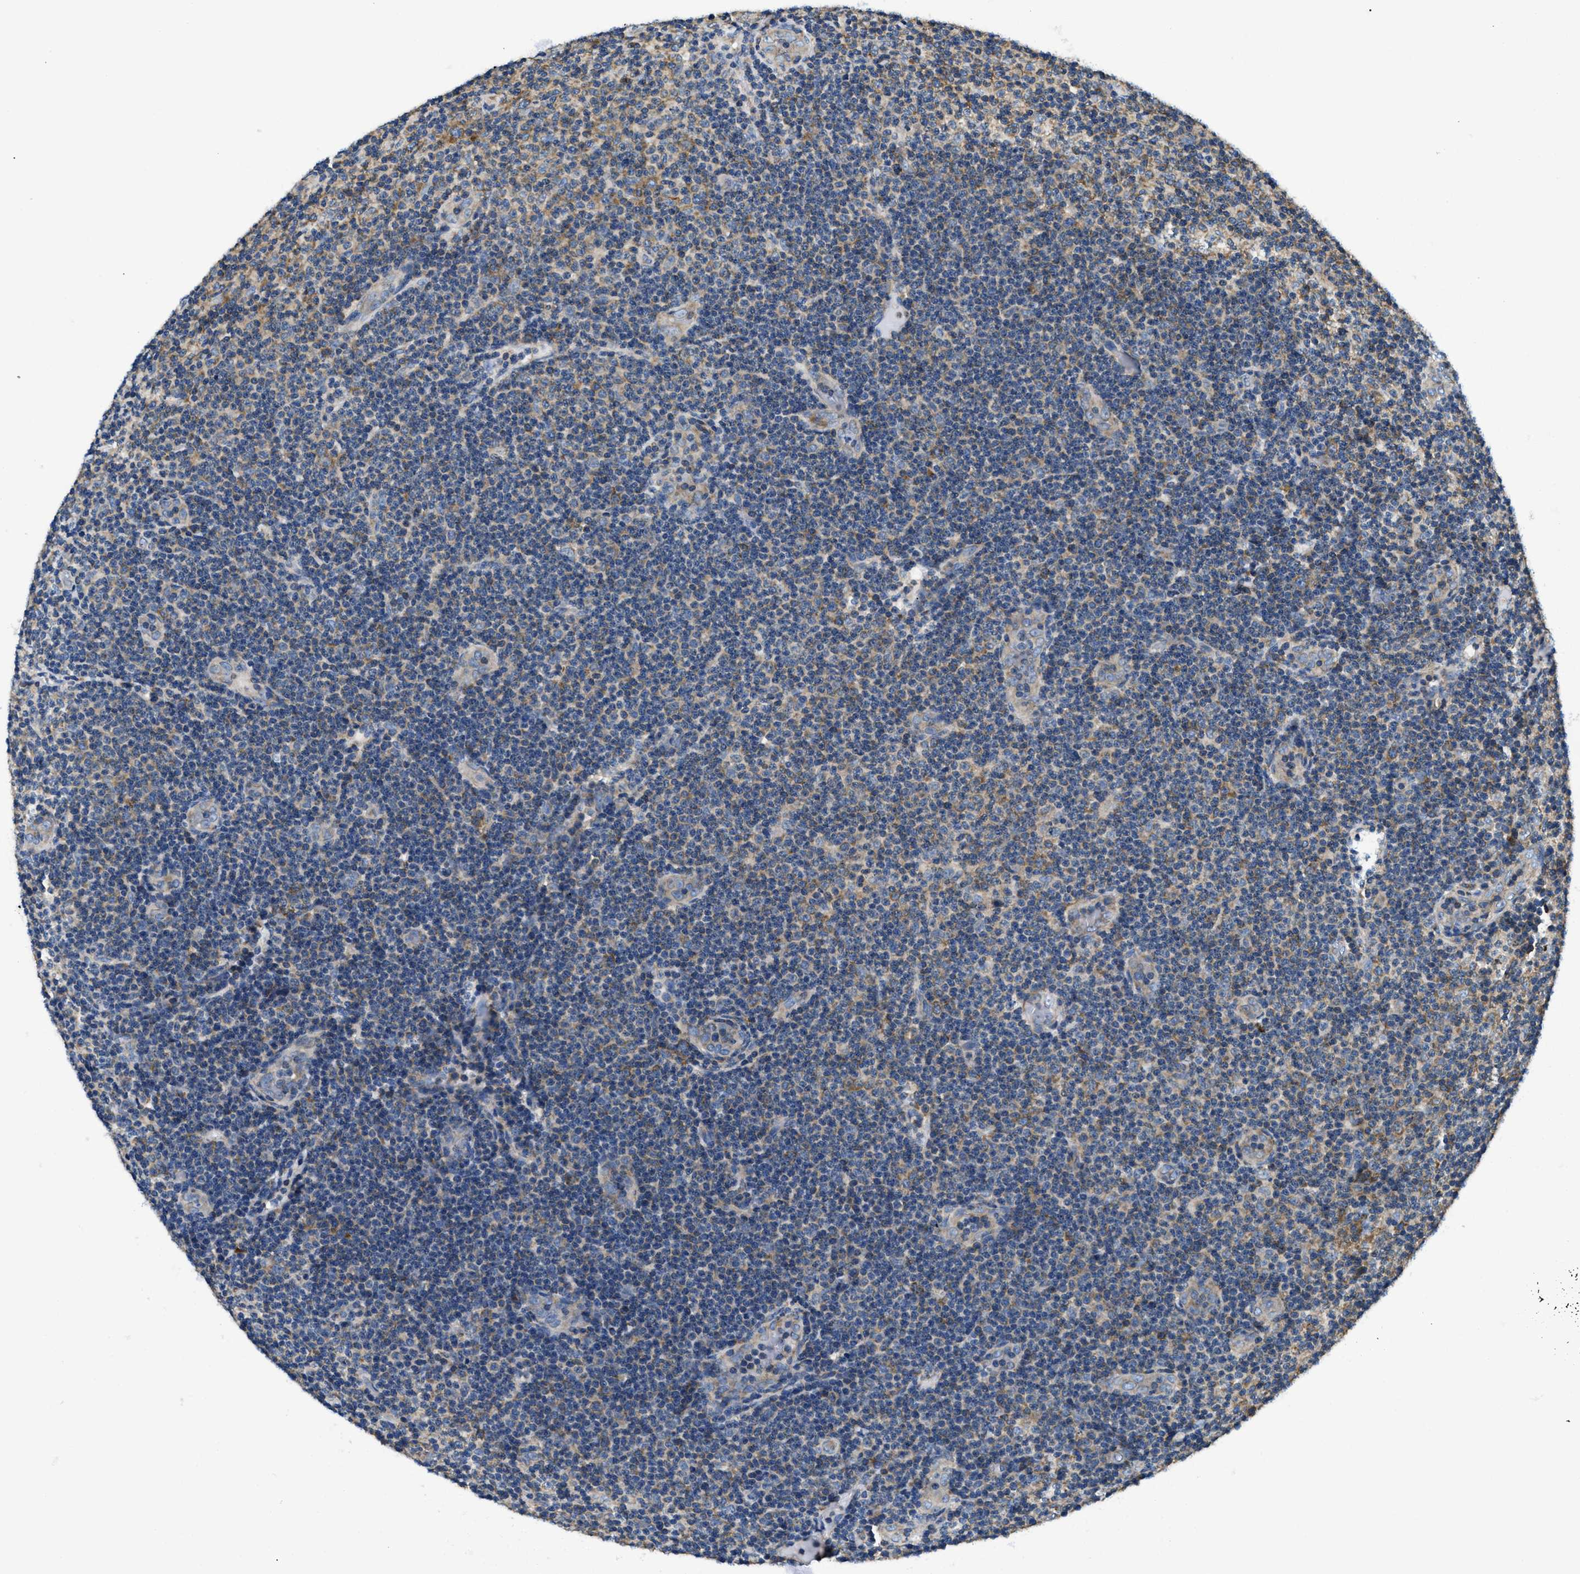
{"staining": {"intensity": "moderate", "quantity": "25%-75%", "location": "cytoplasmic/membranous"}, "tissue": "lymphoma", "cell_type": "Tumor cells", "image_type": "cancer", "snomed": [{"axis": "morphology", "description": "Malignant lymphoma, non-Hodgkin's type, Low grade"}, {"axis": "topography", "description": "Lymph node"}], "caption": "This image demonstrates lymphoma stained with immunohistochemistry to label a protein in brown. The cytoplasmic/membranous of tumor cells show moderate positivity for the protein. Nuclei are counter-stained blue.", "gene": "ABCF1", "patient": {"sex": "male", "age": 83}}